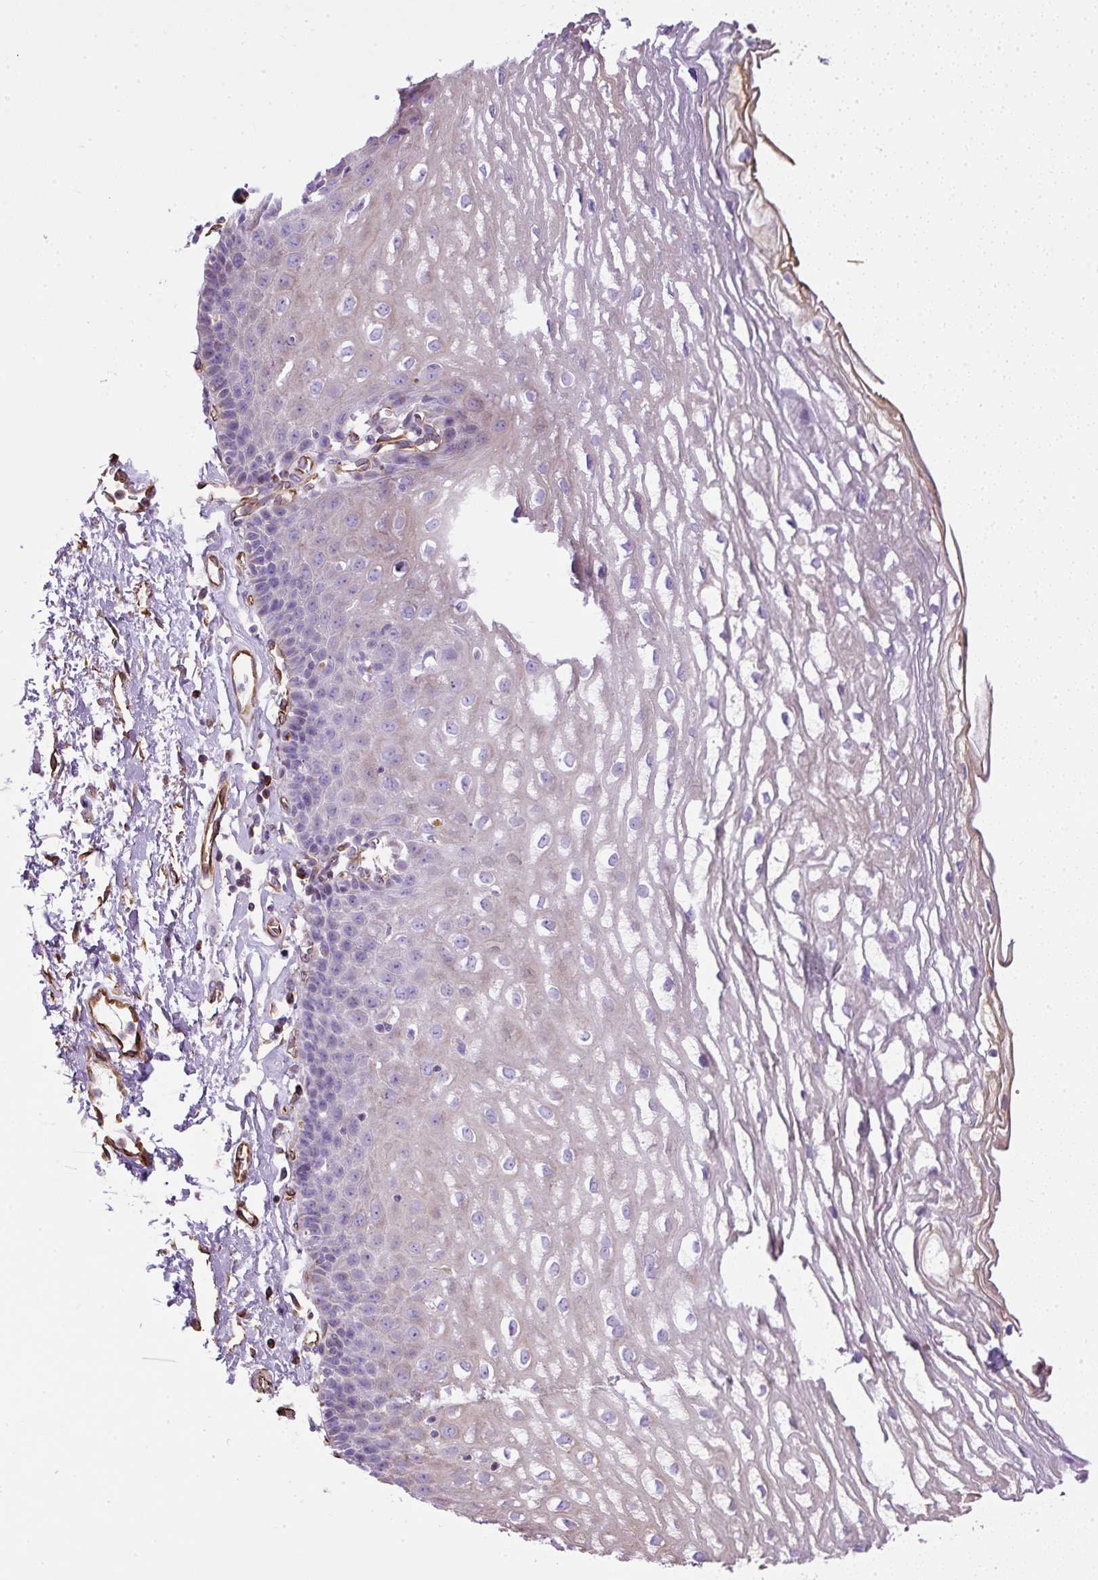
{"staining": {"intensity": "negative", "quantity": "none", "location": "none"}, "tissue": "esophagus", "cell_type": "Squamous epithelial cells", "image_type": "normal", "snomed": [{"axis": "morphology", "description": "Normal tissue, NOS"}, {"axis": "topography", "description": "Esophagus"}], "caption": "This image is of normal esophagus stained with immunohistochemistry to label a protein in brown with the nuclei are counter-stained blue. There is no staining in squamous epithelial cells.", "gene": "PLS1", "patient": {"sex": "female", "age": 81}}